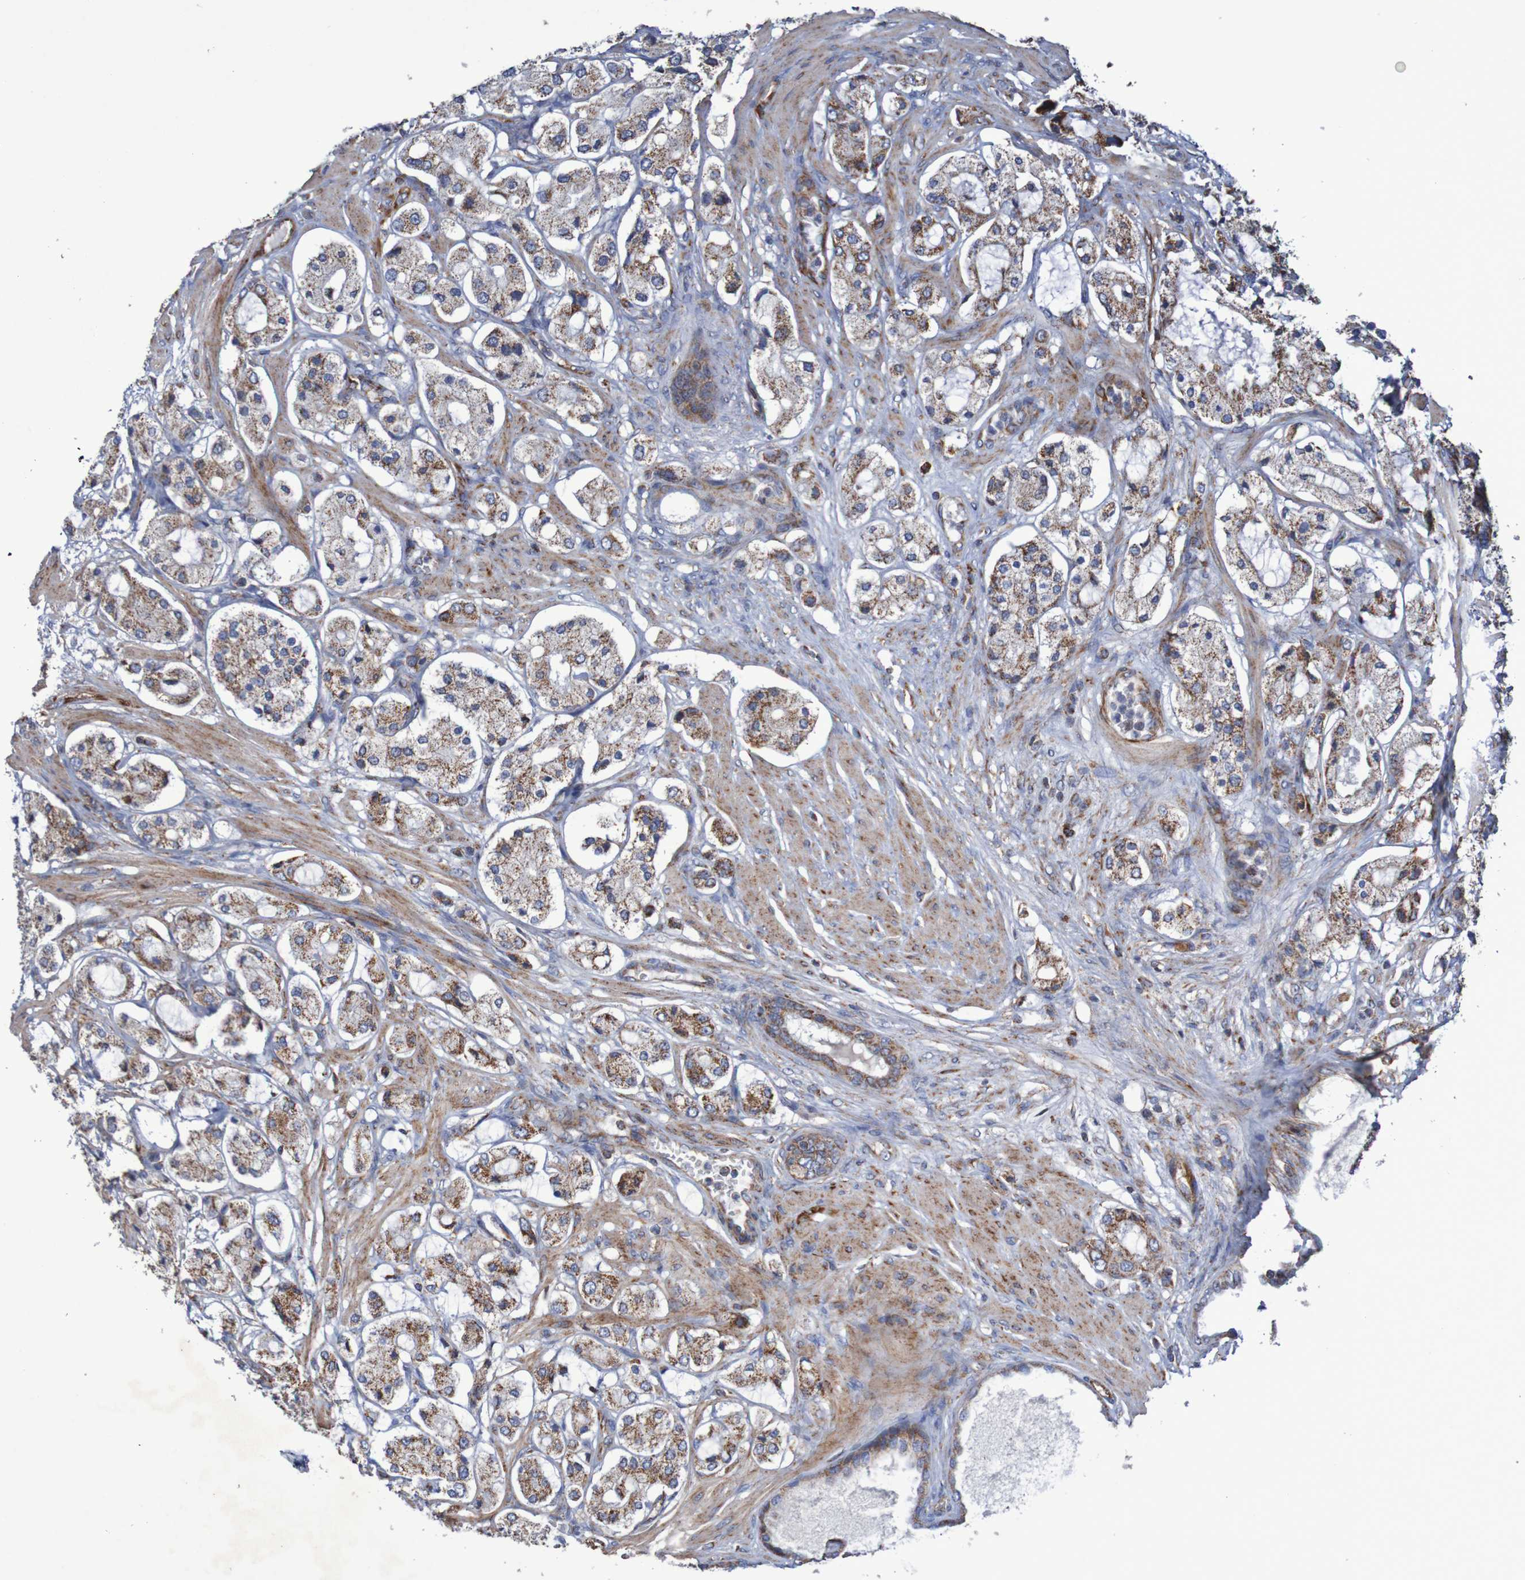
{"staining": {"intensity": "strong", "quantity": ">75%", "location": "cytoplasmic/membranous"}, "tissue": "prostate cancer", "cell_type": "Tumor cells", "image_type": "cancer", "snomed": [{"axis": "morphology", "description": "Adenocarcinoma, High grade"}, {"axis": "topography", "description": "Prostate"}], "caption": "This image demonstrates immunohistochemistry (IHC) staining of human prostate cancer, with high strong cytoplasmic/membranous expression in approximately >75% of tumor cells.", "gene": "MMEL1", "patient": {"sex": "male", "age": 65}}